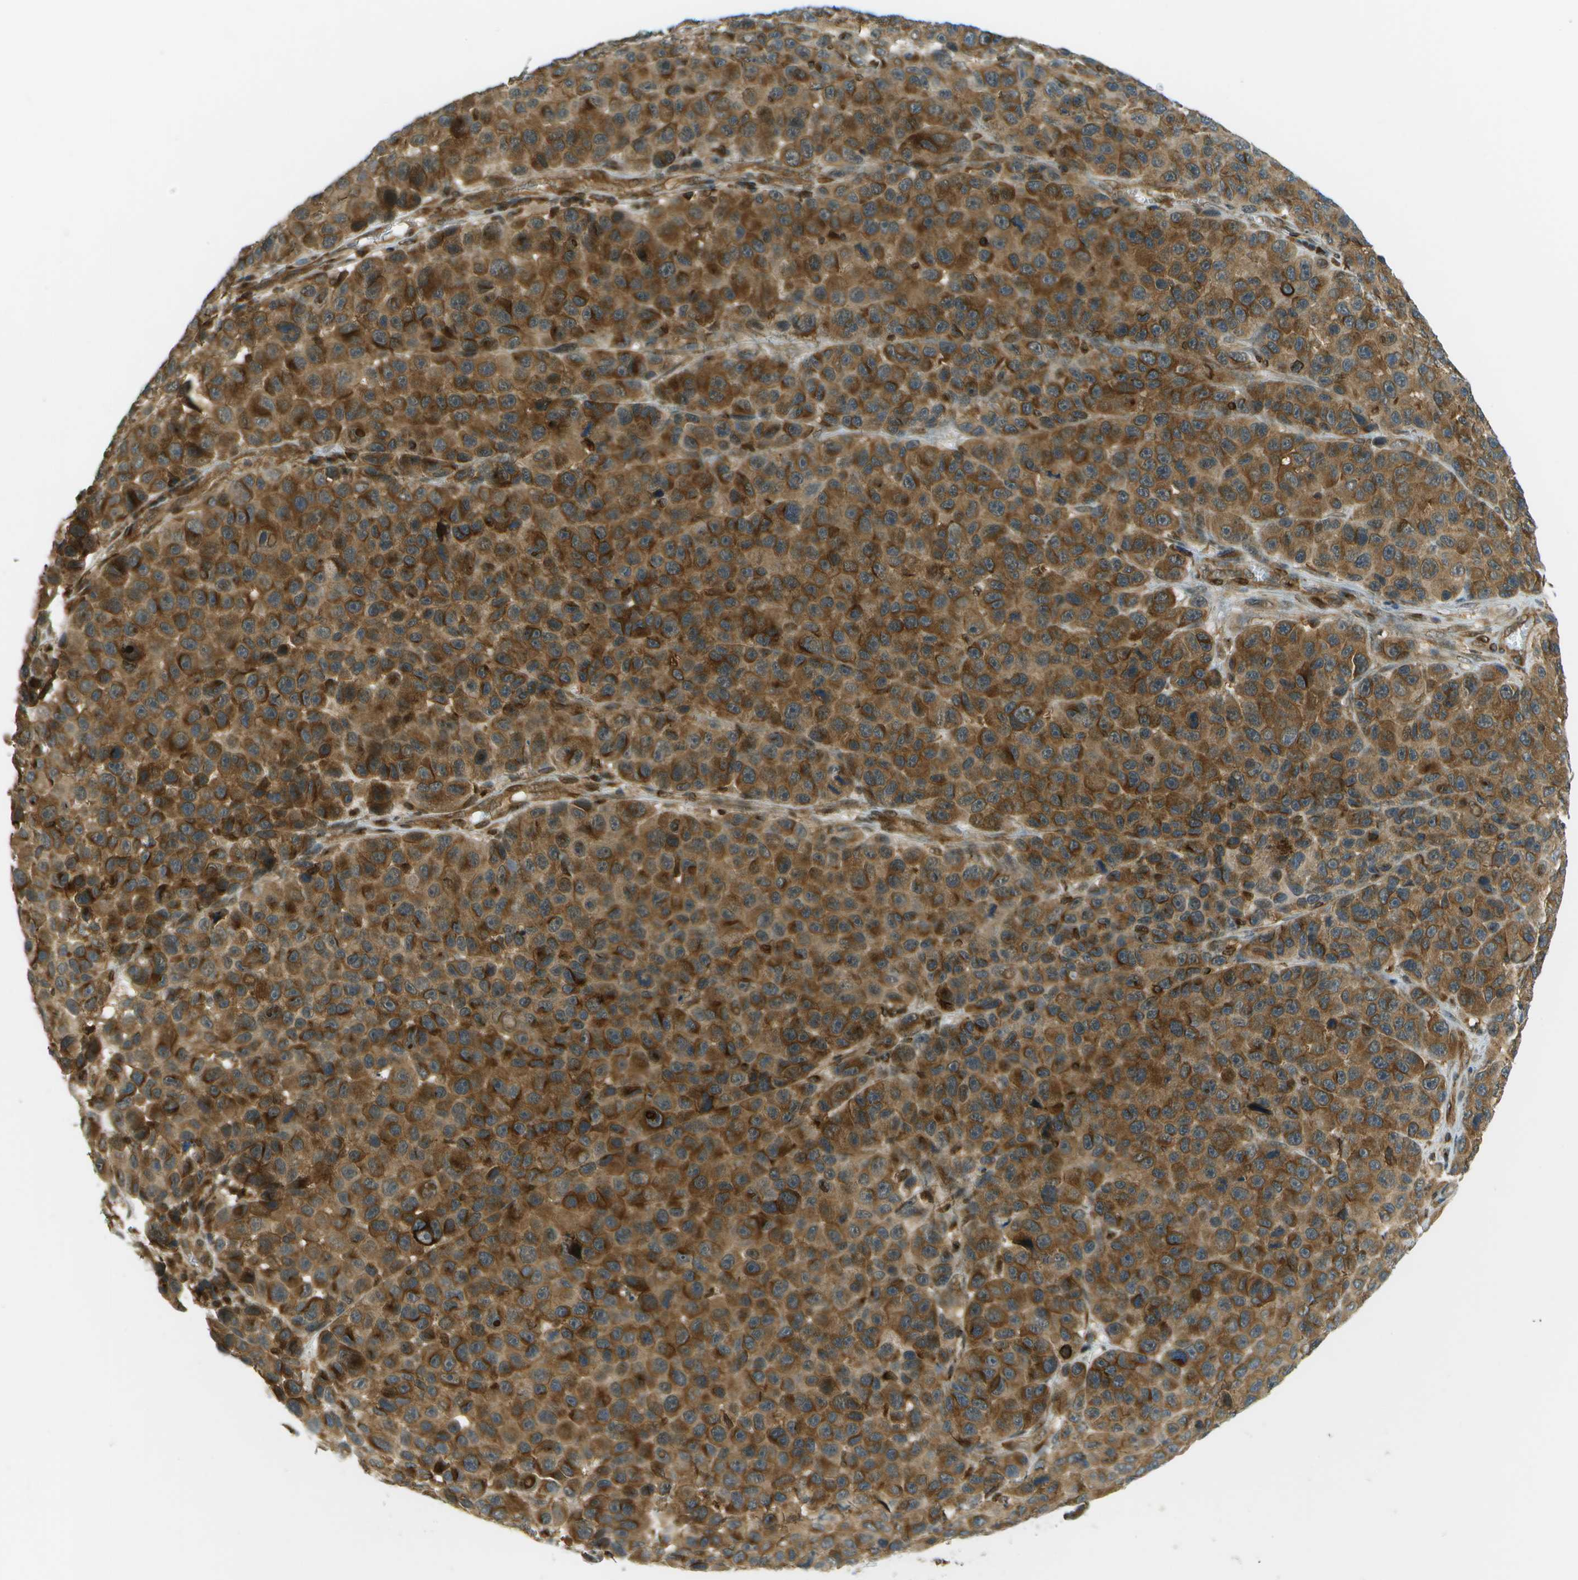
{"staining": {"intensity": "strong", "quantity": "25%-75%", "location": "cytoplasmic/membranous"}, "tissue": "melanoma", "cell_type": "Tumor cells", "image_type": "cancer", "snomed": [{"axis": "morphology", "description": "Malignant melanoma, NOS"}, {"axis": "topography", "description": "Skin"}], "caption": "This is a photomicrograph of immunohistochemistry staining of malignant melanoma, which shows strong staining in the cytoplasmic/membranous of tumor cells.", "gene": "TMTC1", "patient": {"sex": "male", "age": 53}}